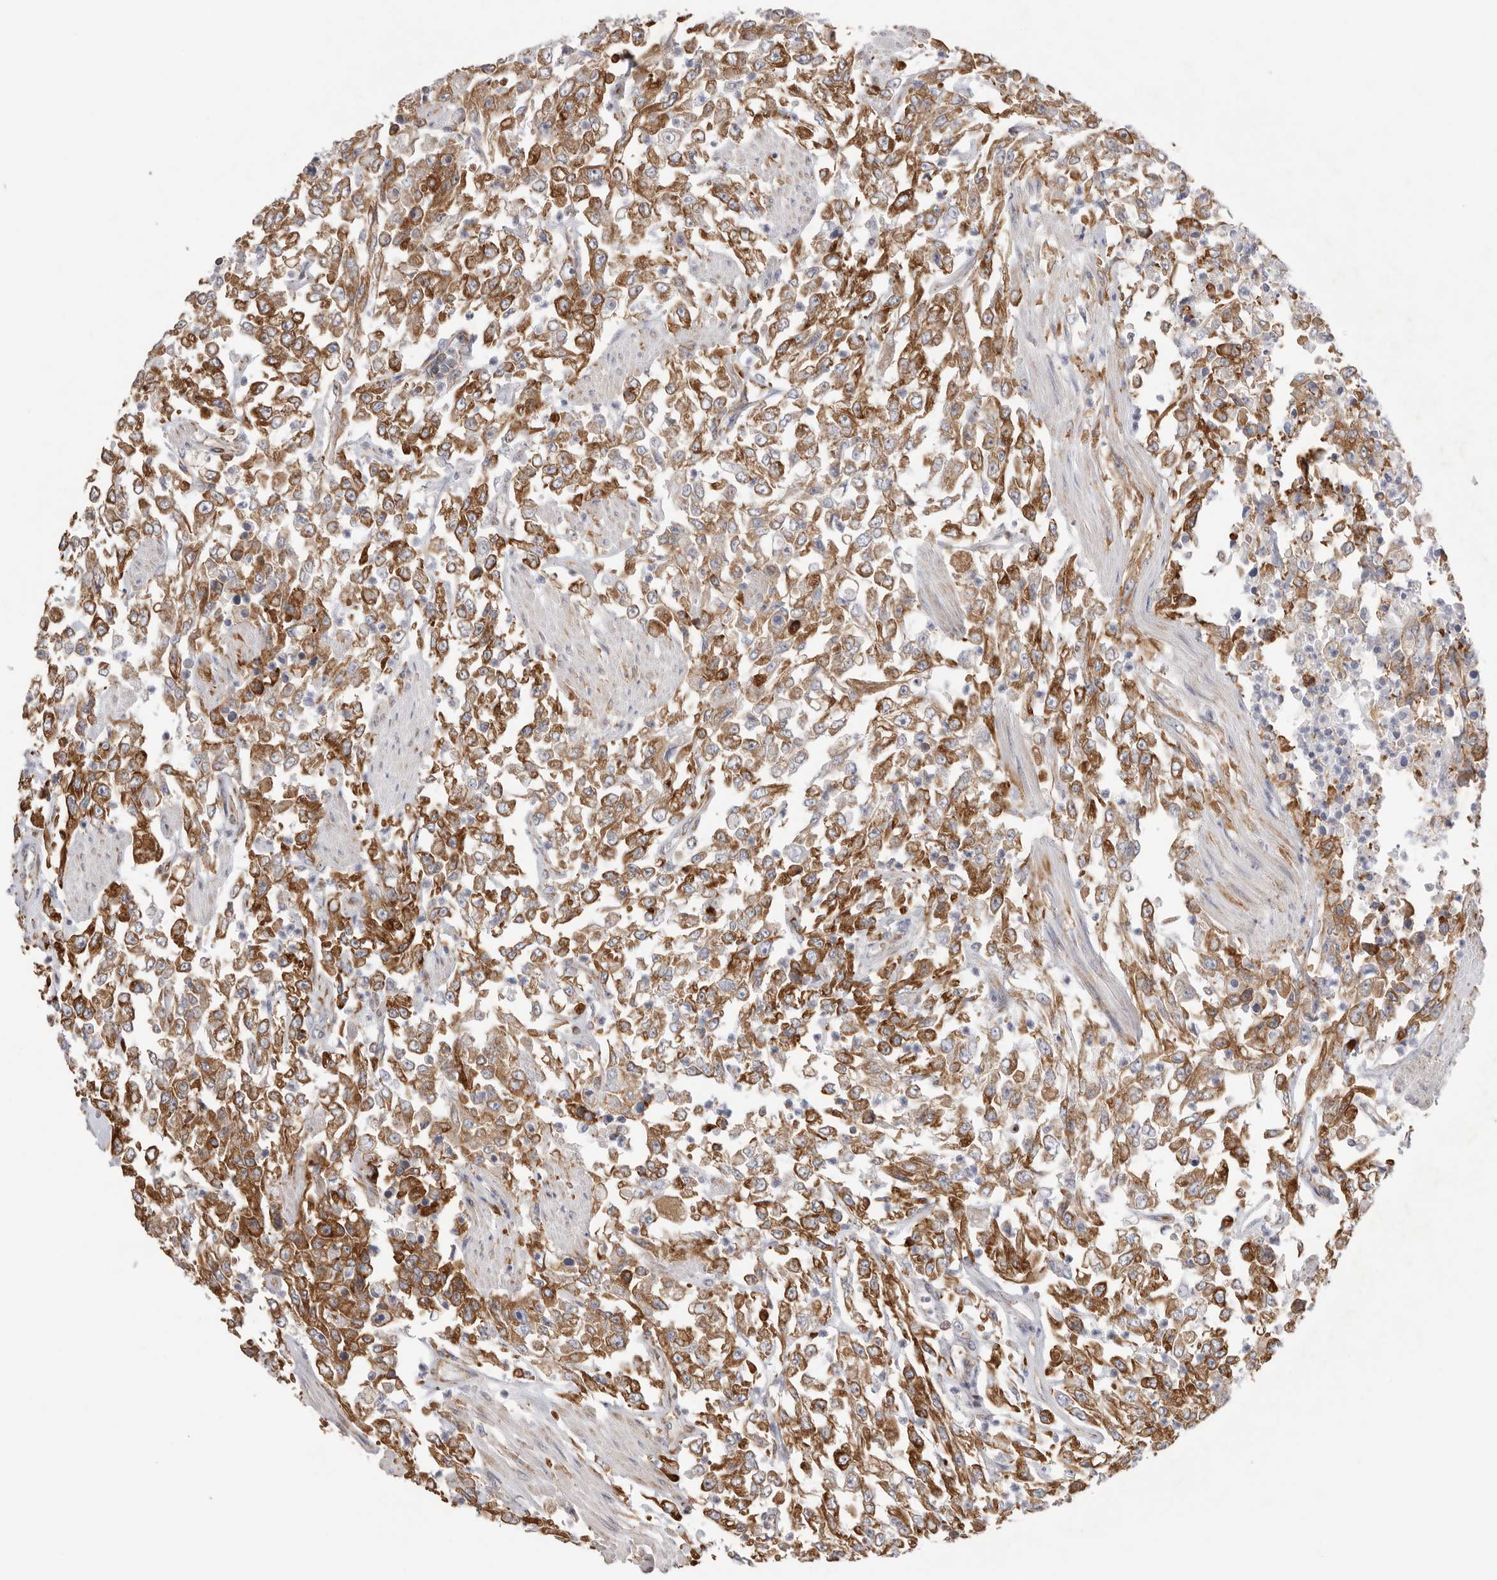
{"staining": {"intensity": "strong", "quantity": ">75%", "location": "cytoplasmic/membranous"}, "tissue": "urothelial cancer", "cell_type": "Tumor cells", "image_type": "cancer", "snomed": [{"axis": "morphology", "description": "Urothelial carcinoma, High grade"}, {"axis": "topography", "description": "Urinary bladder"}], "caption": "Tumor cells display high levels of strong cytoplasmic/membranous staining in approximately >75% of cells in urothelial cancer. (IHC, brightfield microscopy, high magnification).", "gene": "SERBP1", "patient": {"sex": "male", "age": 46}}